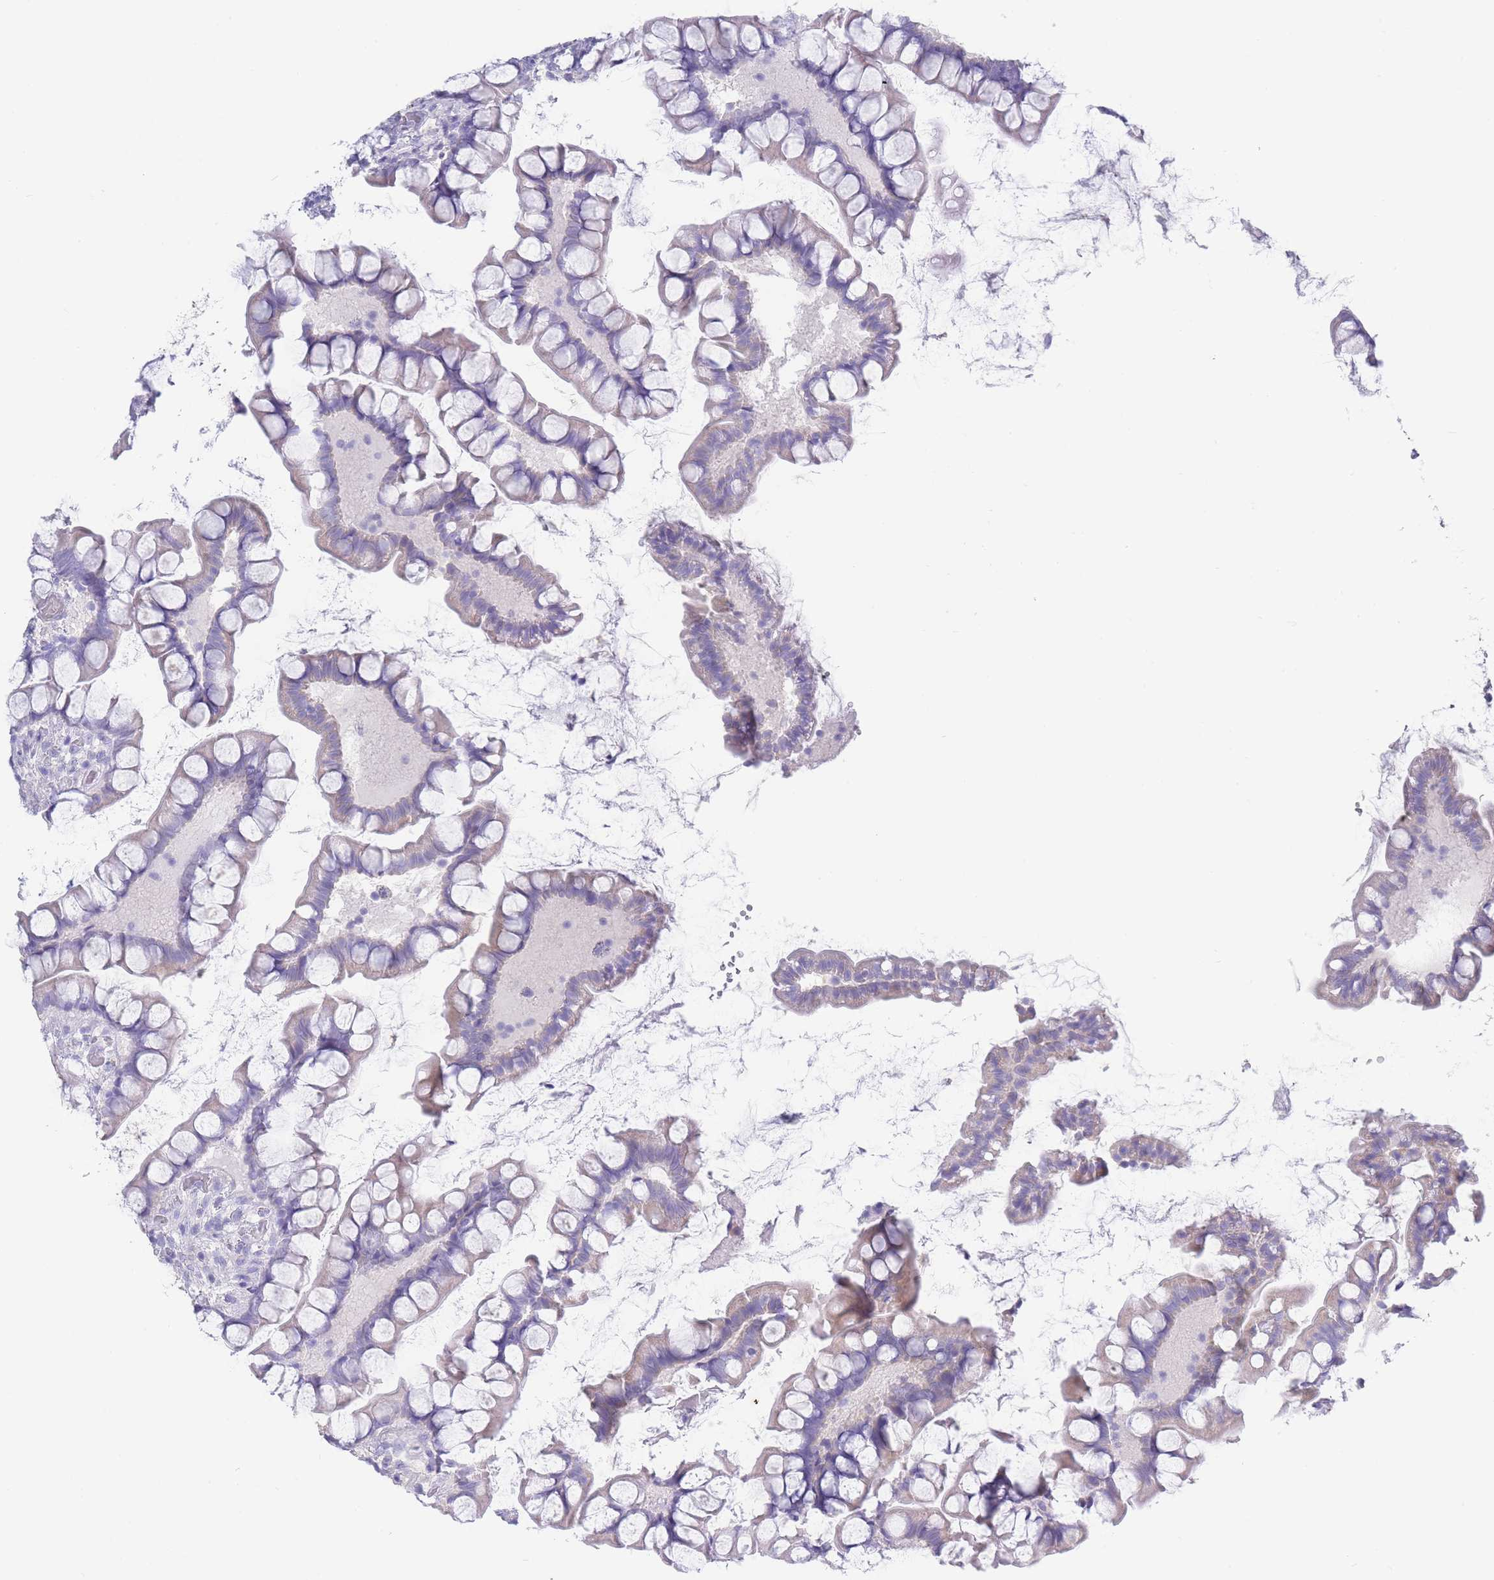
{"staining": {"intensity": "negative", "quantity": "none", "location": "none"}, "tissue": "small intestine", "cell_type": "Glandular cells", "image_type": "normal", "snomed": [{"axis": "morphology", "description": "Normal tissue, NOS"}, {"axis": "topography", "description": "Small intestine"}], "caption": "This is an IHC photomicrograph of unremarkable small intestine. There is no positivity in glandular cells.", "gene": "CD37", "patient": {"sex": "male", "age": 70}}